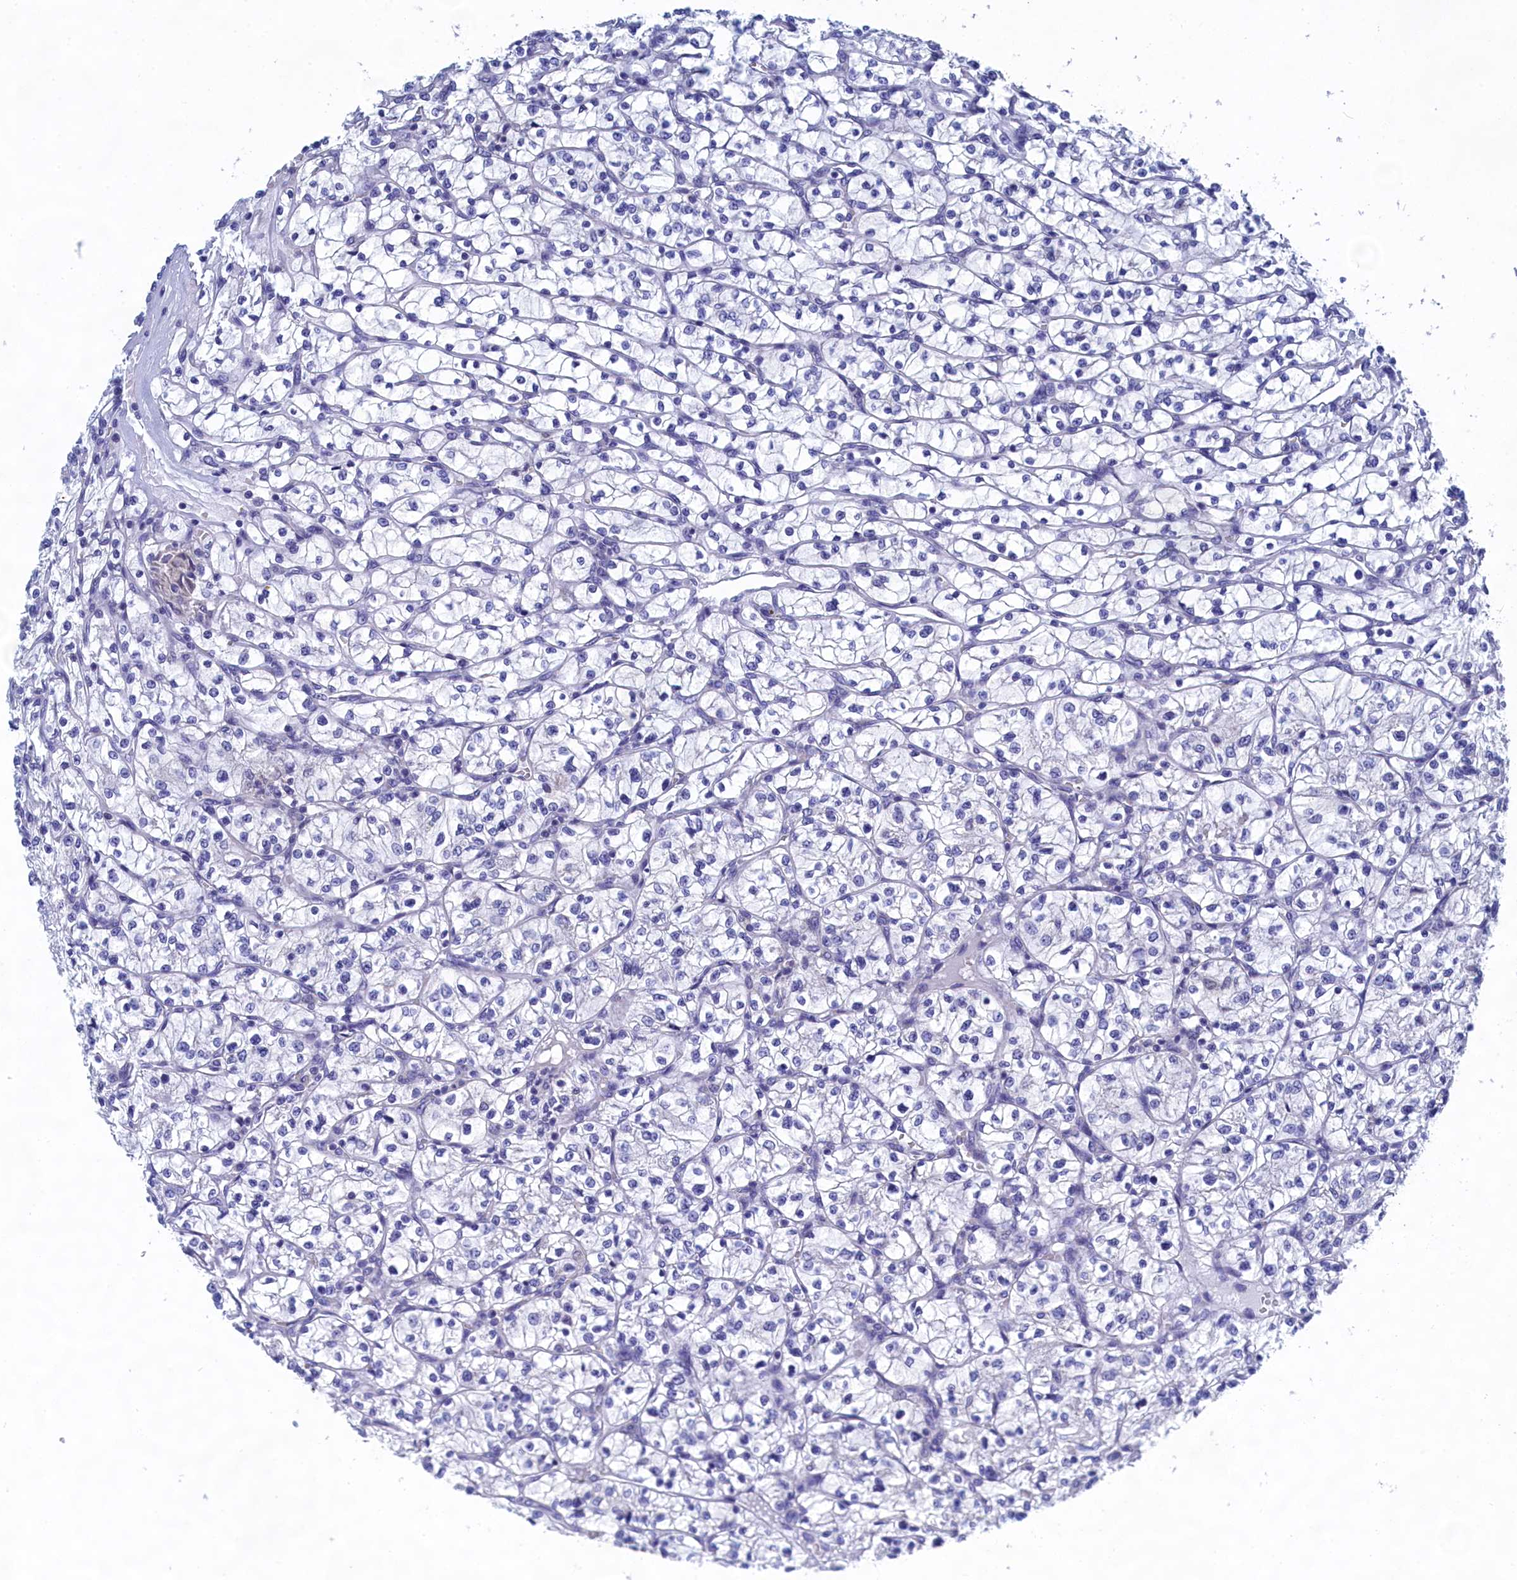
{"staining": {"intensity": "negative", "quantity": "none", "location": "none"}, "tissue": "renal cancer", "cell_type": "Tumor cells", "image_type": "cancer", "snomed": [{"axis": "morphology", "description": "Adenocarcinoma, NOS"}, {"axis": "topography", "description": "Kidney"}], "caption": "Immunohistochemical staining of human renal cancer demonstrates no significant staining in tumor cells. Nuclei are stained in blue.", "gene": "PGP", "patient": {"sex": "female", "age": 64}}